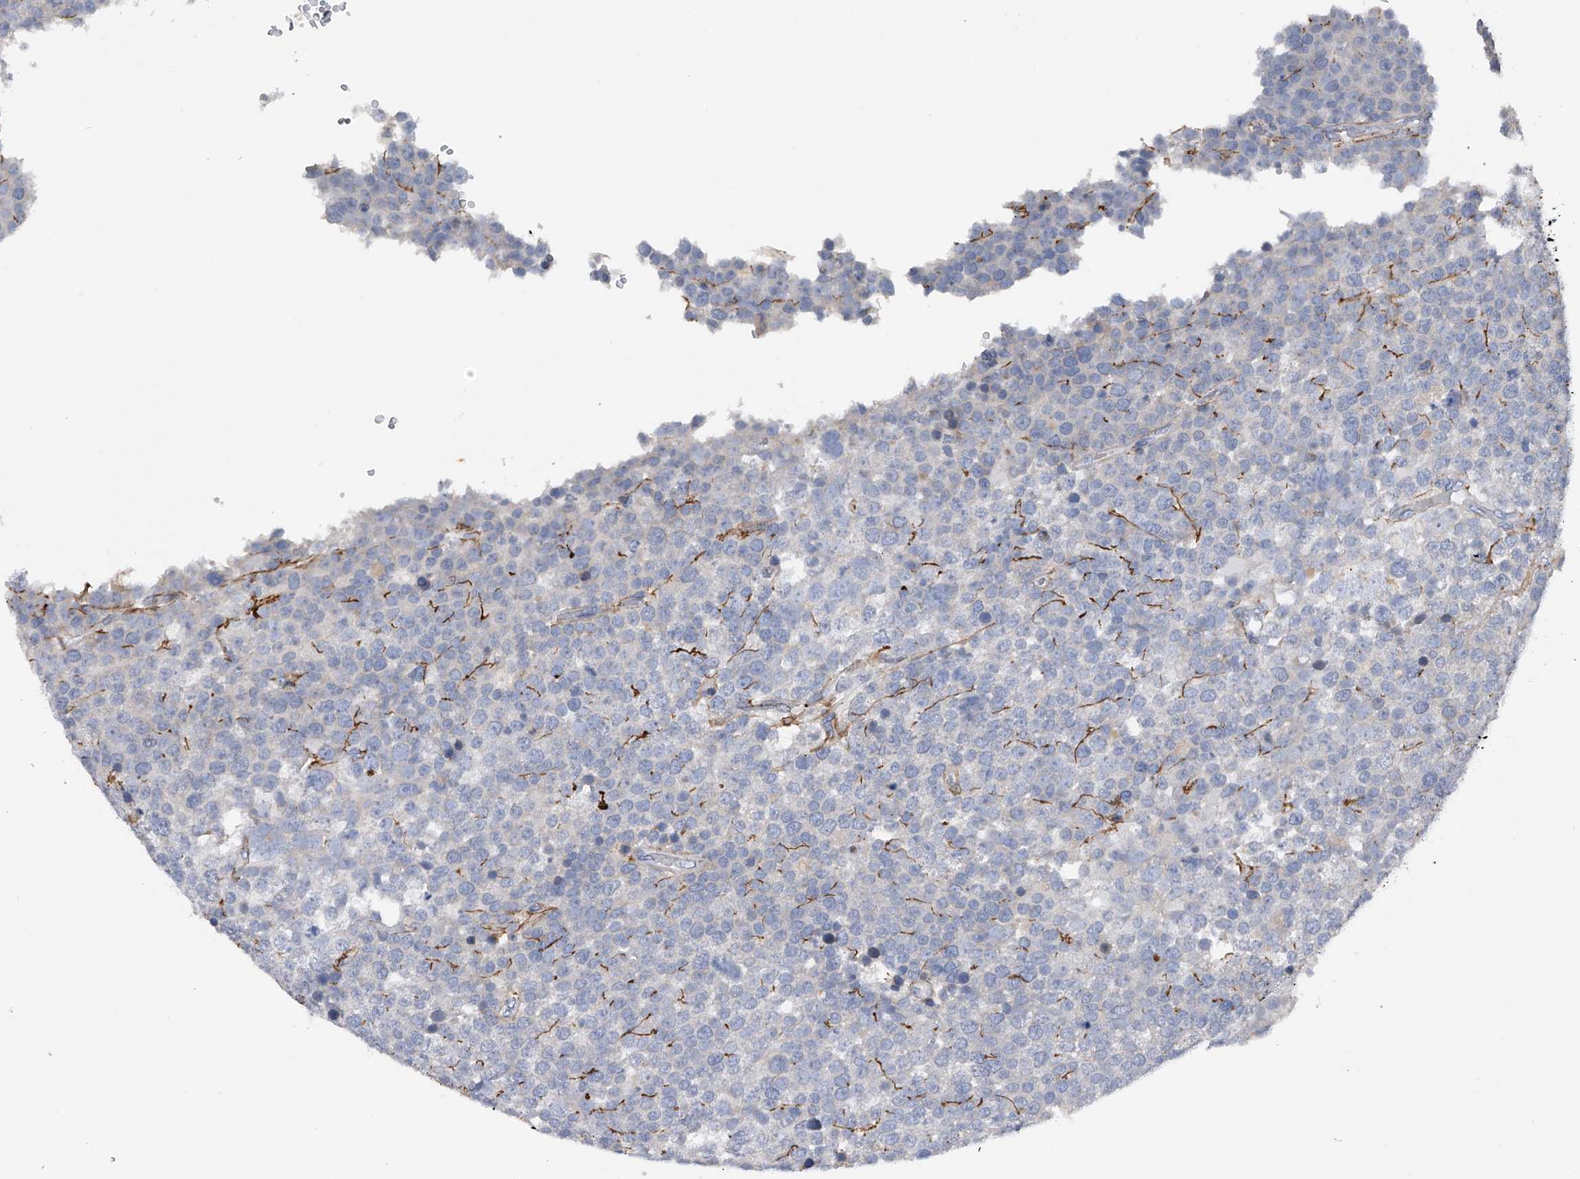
{"staining": {"intensity": "negative", "quantity": "none", "location": "none"}, "tissue": "testis cancer", "cell_type": "Tumor cells", "image_type": "cancer", "snomed": [{"axis": "morphology", "description": "Seminoma, NOS"}, {"axis": "topography", "description": "Testis"}], "caption": "The histopathology image demonstrates no staining of tumor cells in testis cancer (seminoma).", "gene": "RWDD2A", "patient": {"sex": "male", "age": 71}}